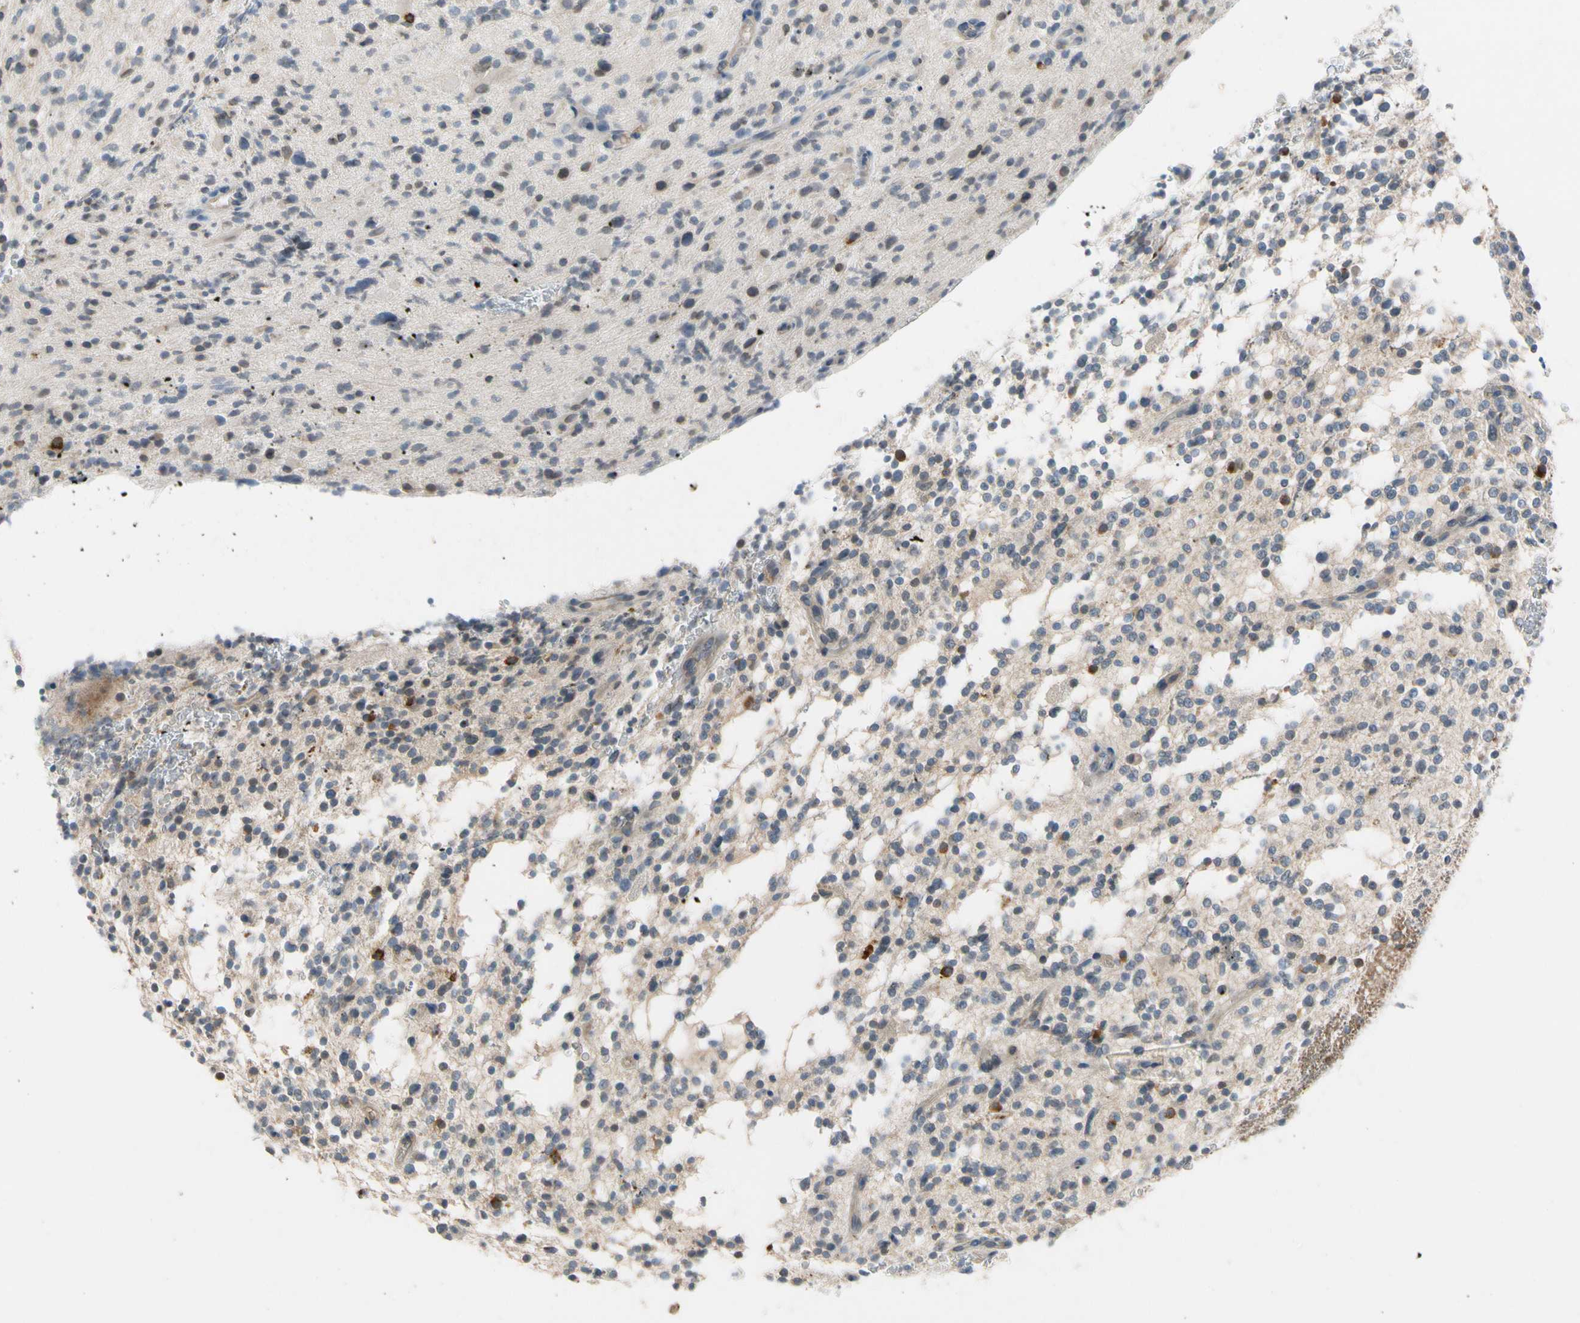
{"staining": {"intensity": "moderate", "quantity": "<25%", "location": "cytoplasmic/membranous"}, "tissue": "glioma", "cell_type": "Tumor cells", "image_type": "cancer", "snomed": [{"axis": "morphology", "description": "Glioma, malignant, High grade"}, {"axis": "topography", "description": "Brain"}], "caption": "Protein staining by immunohistochemistry shows moderate cytoplasmic/membranous expression in about <25% of tumor cells in glioma. The protein is shown in brown color, while the nuclei are stained blue.", "gene": "CNDP1", "patient": {"sex": "male", "age": 48}}